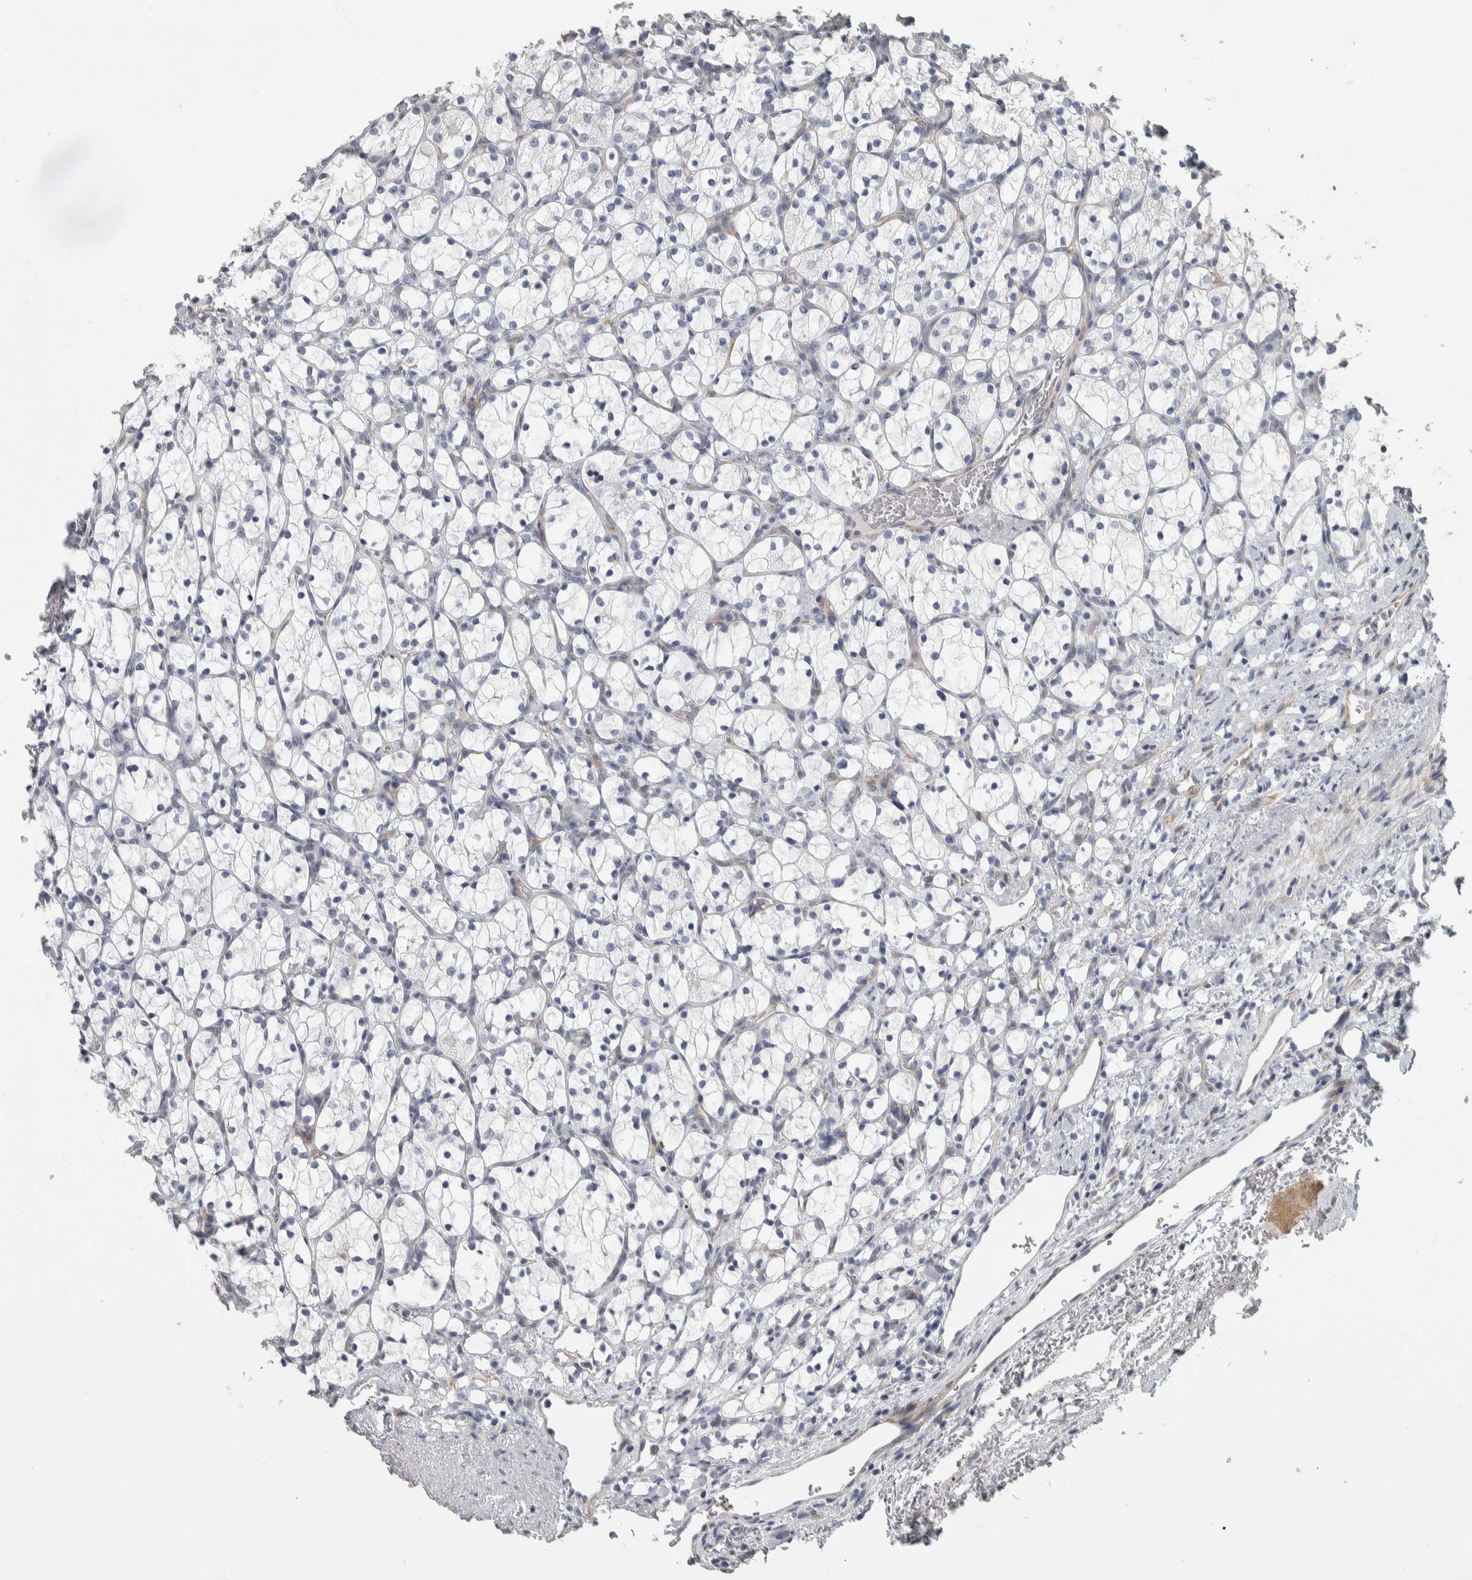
{"staining": {"intensity": "negative", "quantity": "none", "location": "none"}, "tissue": "renal cancer", "cell_type": "Tumor cells", "image_type": "cancer", "snomed": [{"axis": "morphology", "description": "Adenocarcinoma, NOS"}, {"axis": "topography", "description": "Kidney"}], "caption": "The IHC image has no significant expression in tumor cells of renal adenocarcinoma tissue.", "gene": "DCAF10", "patient": {"sex": "female", "age": 69}}